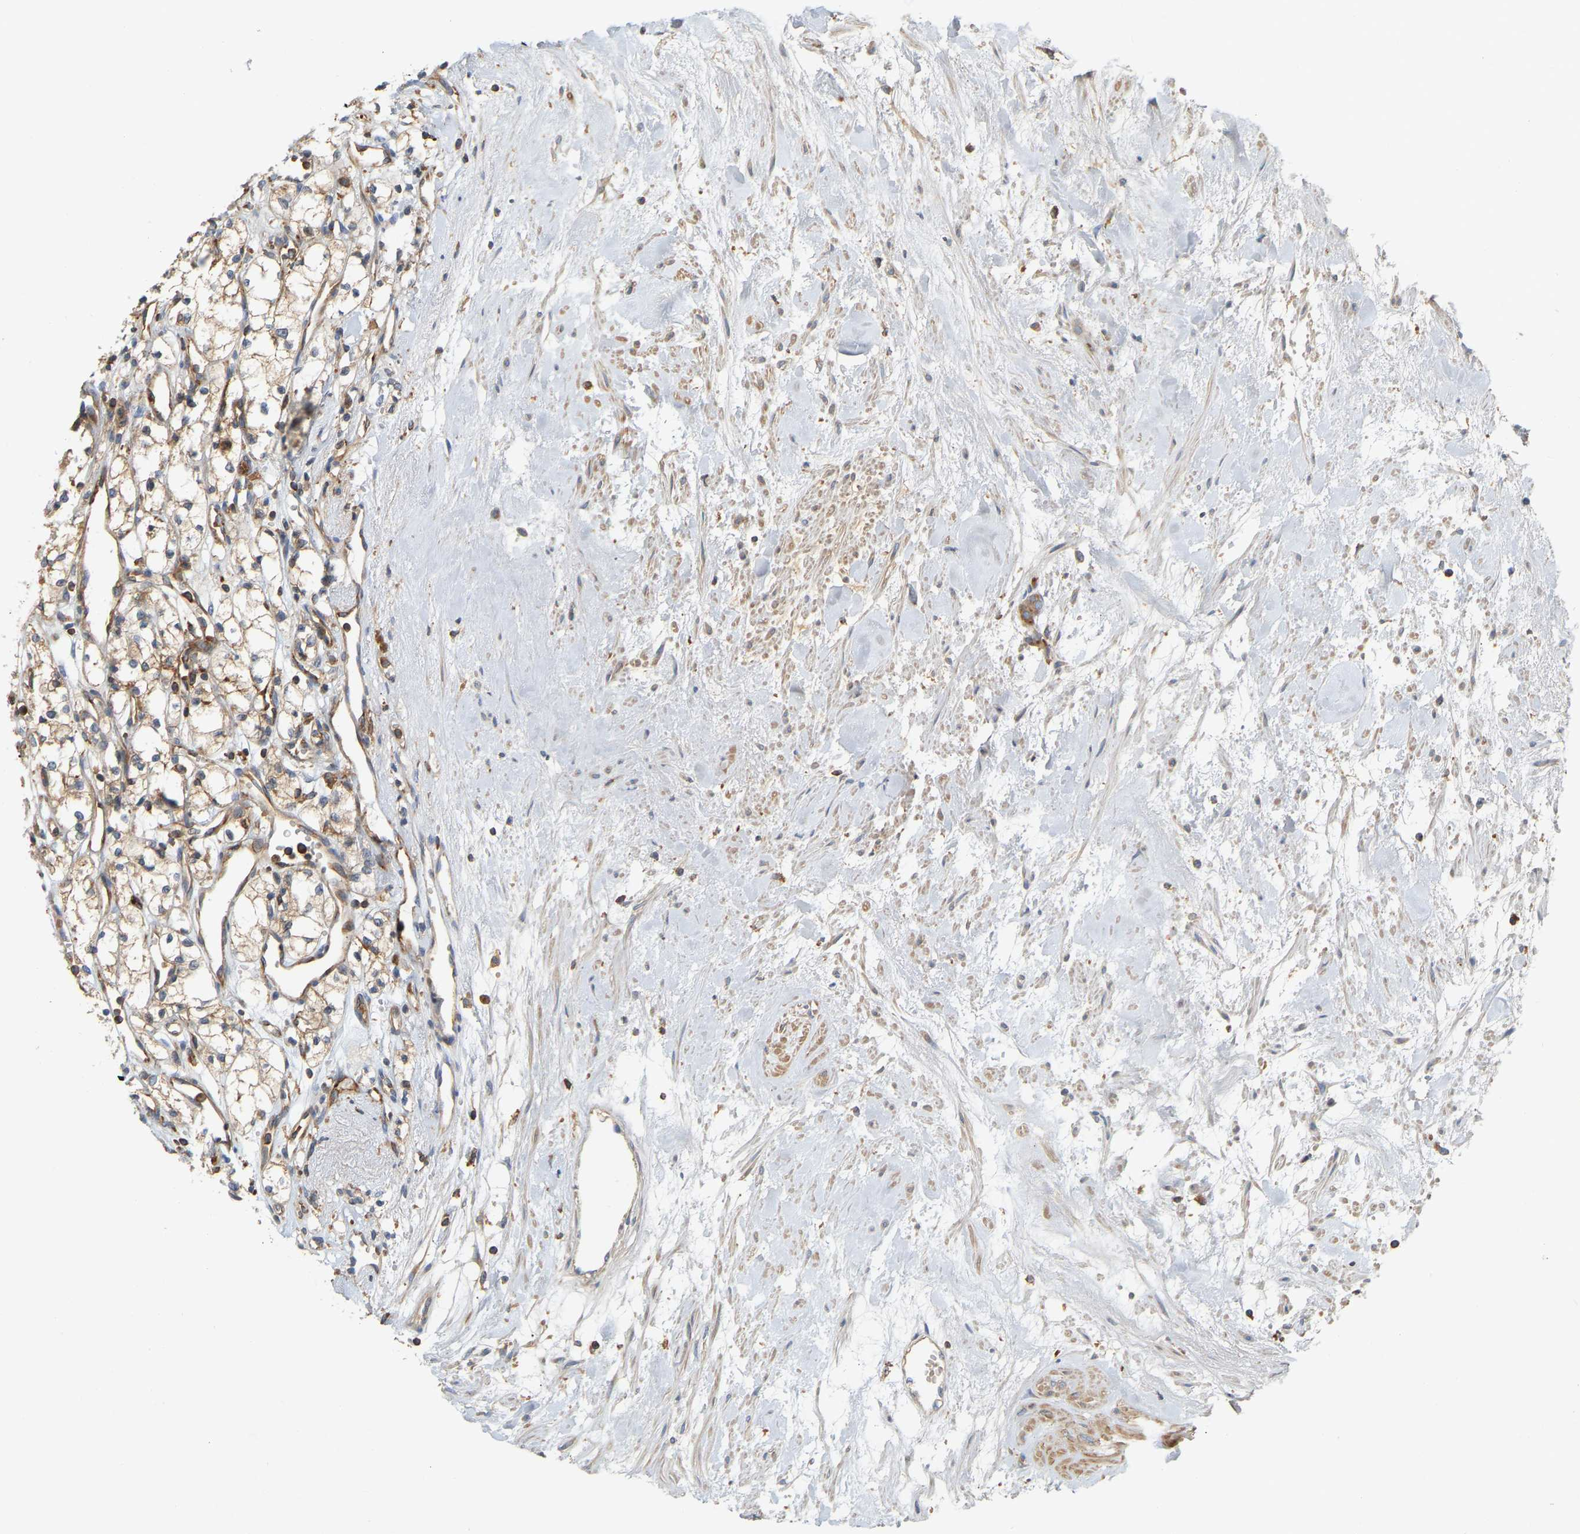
{"staining": {"intensity": "weak", "quantity": "<25%", "location": "cytoplasmic/membranous"}, "tissue": "renal cancer", "cell_type": "Tumor cells", "image_type": "cancer", "snomed": [{"axis": "morphology", "description": "Adenocarcinoma, NOS"}, {"axis": "topography", "description": "Kidney"}], "caption": "IHC histopathology image of neoplastic tissue: adenocarcinoma (renal) stained with DAB displays no significant protein expression in tumor cells. (Brightfield microscopy of DAB immunohistochemistry (IHC) at high magnification).", "gene": "AKAP13", "patient": {"sex": "male", "age": 59}}